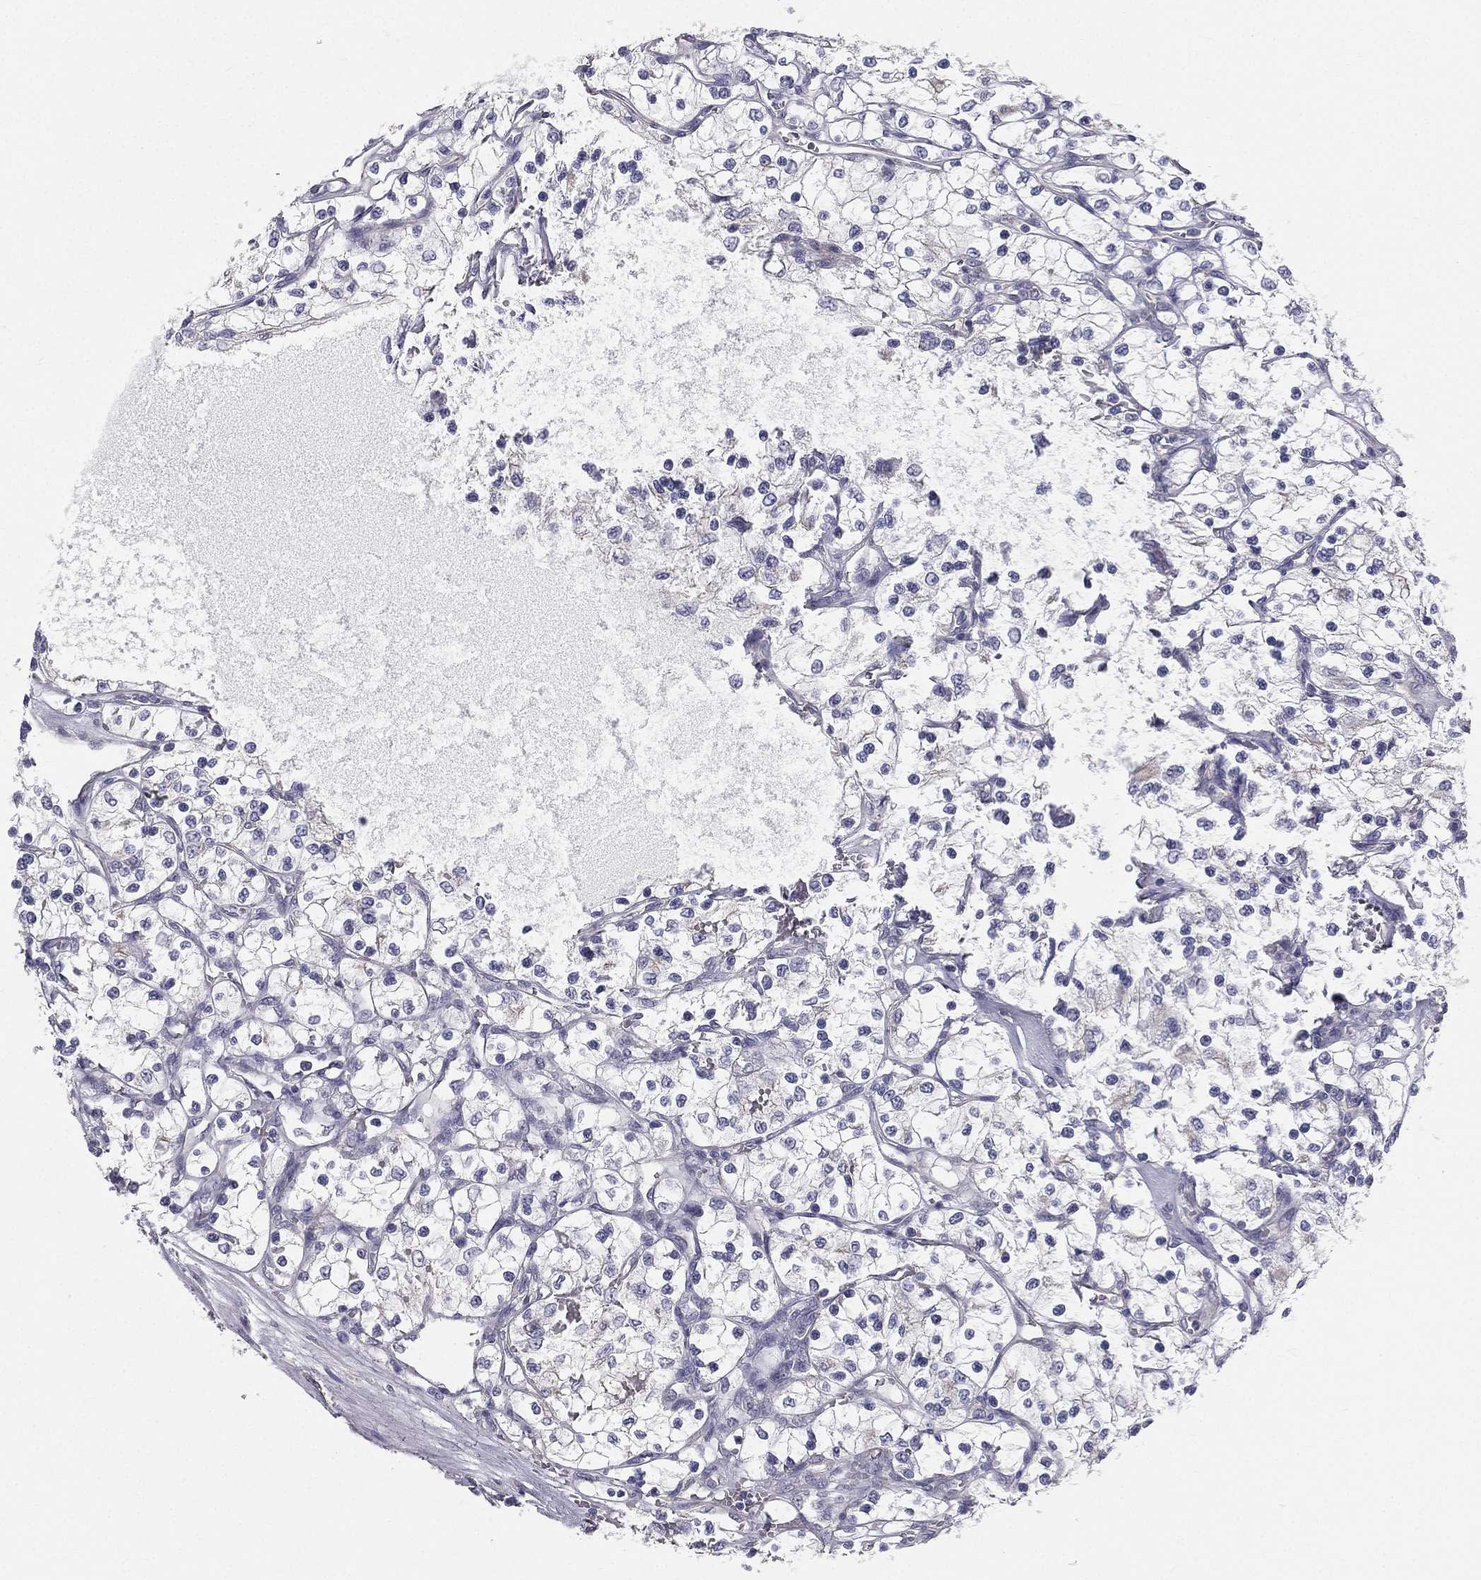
{"staining": {"intensity": "negative", "quantity": "none", "location": "none"}, "tissue": "renal cancer", "cell_type": "Tumor cells", "image_type": "cancer", "snomed": [{"axis": "morphology", "description": "Adenocarcinoma, NOS"}, {"axis": "topography", "description": "Kidney"}], "caption": "Renal adenocarcinoma stained for a protein using immunohistochemistry (IHC) displays no expression tumor cells.", "gene": "MUC13", "patient": {"sex": "female", "age": 69}}